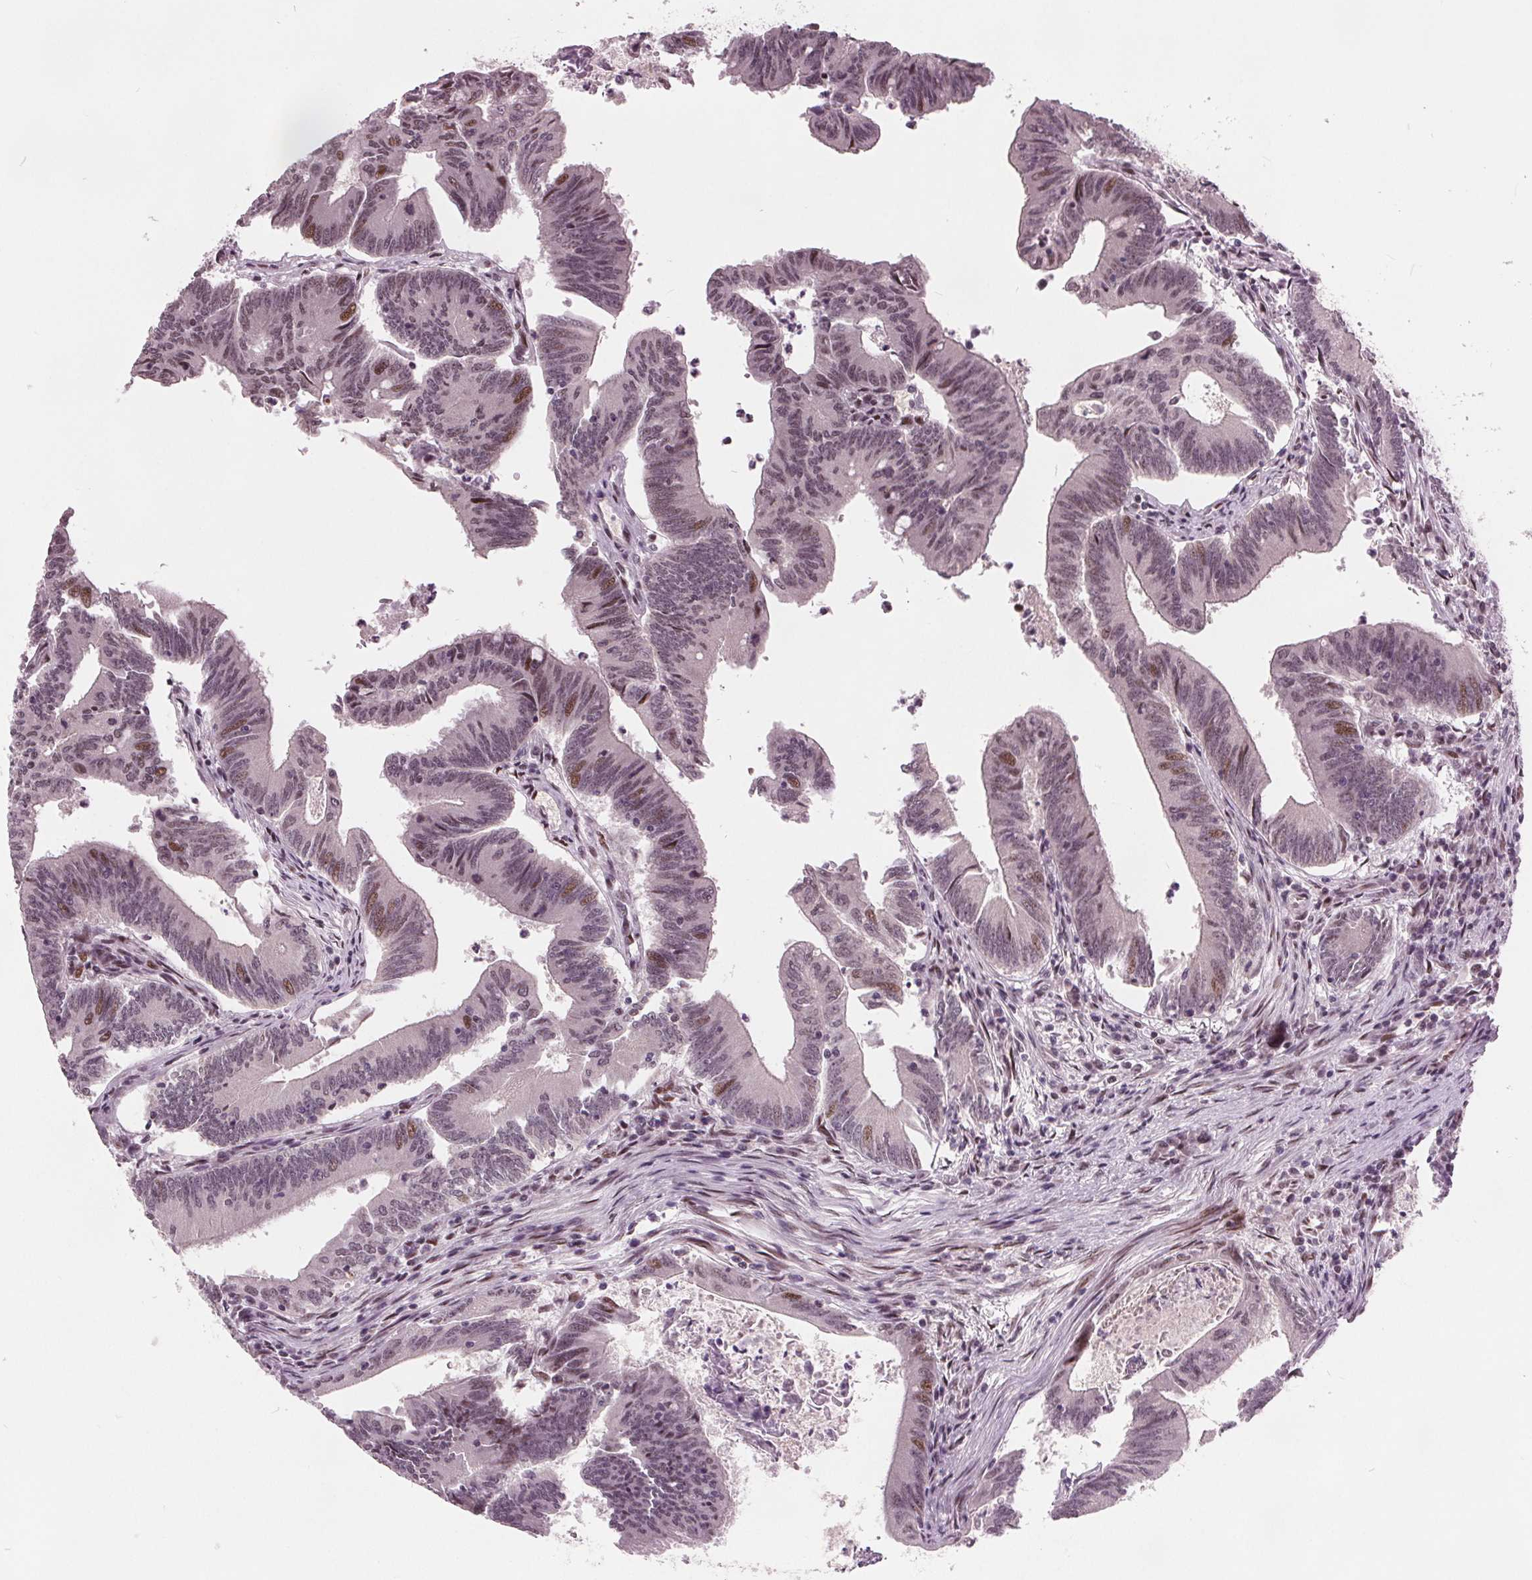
{"staining": {"intensity": "weak", "quantity": "25%-75%", "location": "nuclear"}, "tissue": "colorectal cancer", "cell_type": "Tumor cells", "image_type": "cancer", "snomed": [{"axis": "morphology", "description": "Adenocarcinoma, NOS"}, {"axis": "topography", "description": "Colon"}], "caption": "Colorectal cancer (adenocarcinoma) stained for a protein displays weak nuclear positivity in tumor cells. Nuclei are stained in blue.", "gene": "TTC34", "patient": {"sex": "female", "age": 70}}